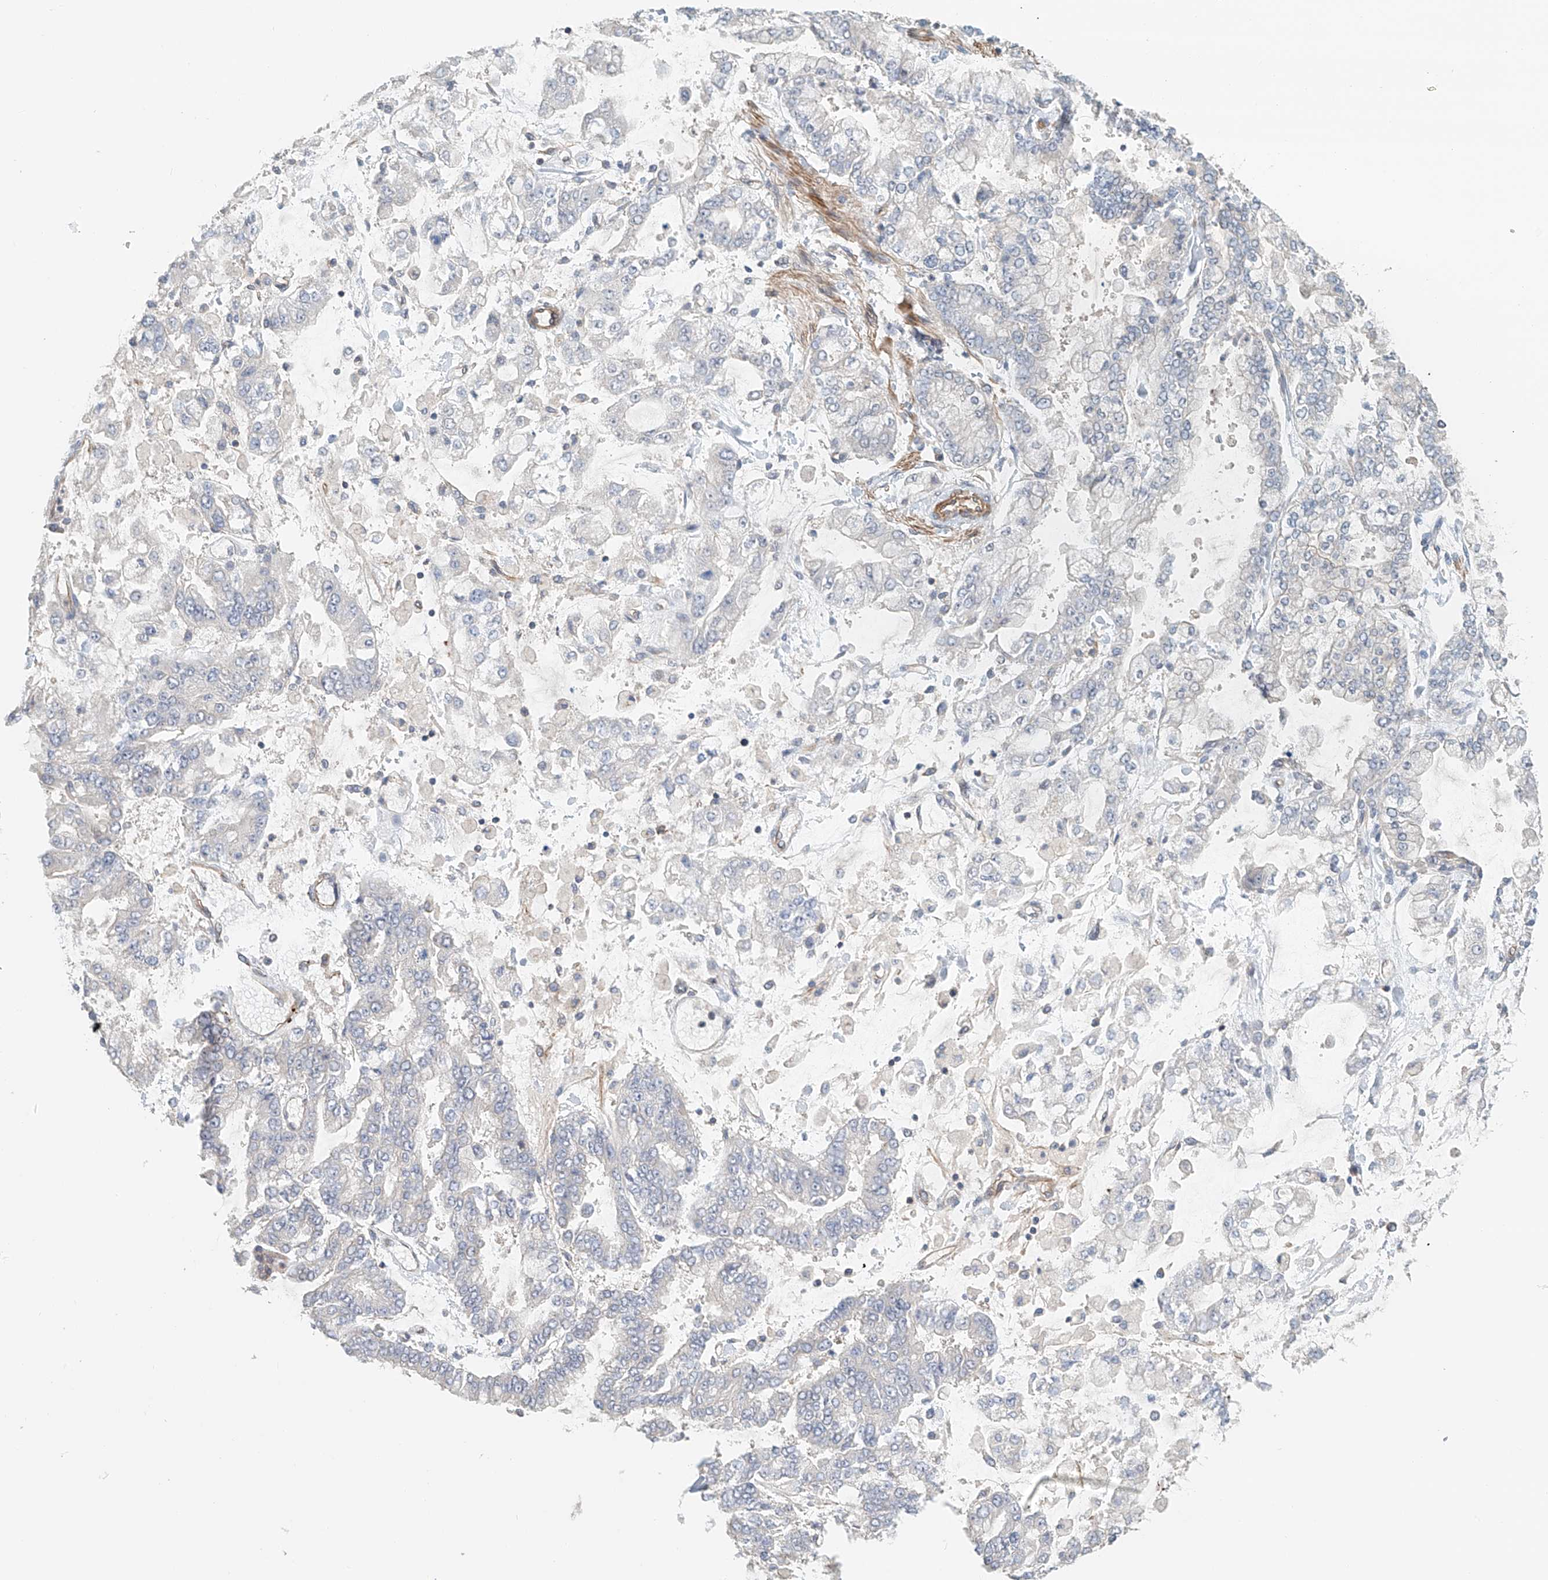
{"staining": {"intensity": "negative", "quantity": "none", "location": "none"}, "tissue": "stomach cancer", "cell_type": "Tumor cells", "image_type": "cancer", "snomed": [{"axis": "morphology", "description": "Normal tissue, NOS"}, {"axis": "morphology", "description": "Adenocarcinoma, NOS"}, {"axis": "topography", "description": "Stomach, upper"}, {"axis": "topography", "description": "Stomach"}], "caption": "Micrograph shows no significant protein positivity in tumor cells of adenocarcinoma (stomach).", "gene": "FRYL", "patient": {"sex": "male", "age": 76}}